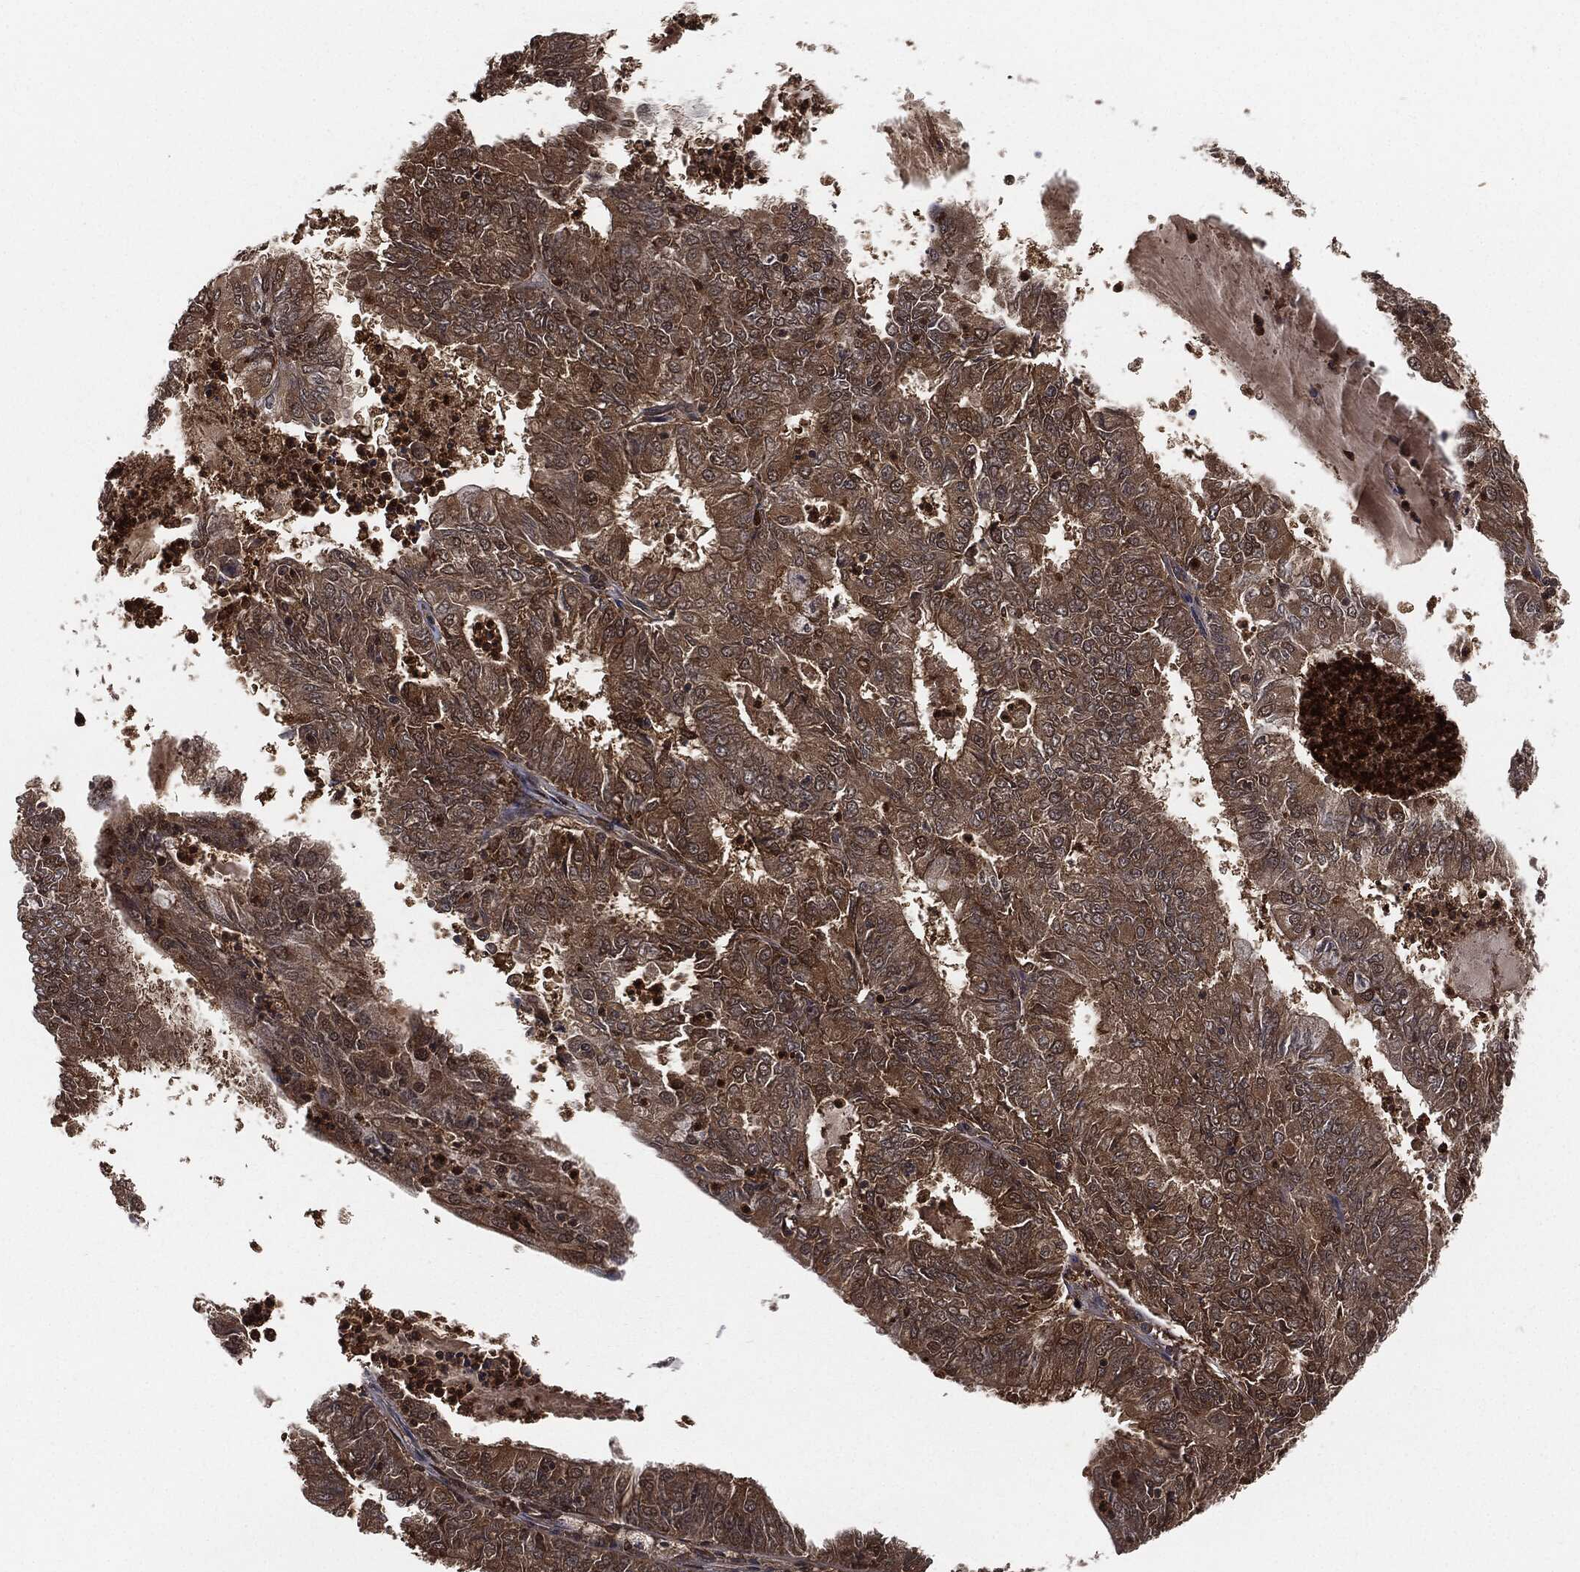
{"staining": {"intensity": "weak", "quantity": ">75%", "location": "cytoplasmic/membranous"}, "tissue": "endometrial cancer", "cell_type": "Tumor cells", "image_type": "cancer", "snomed": [{"axis": "morphology", "description": "Adenocarcinoma, NOS"}, {"axis": "topography", "description": "Endometrium"}], "caption": "Protein expression analysis of endometrial cancer (adenocarcinoma) exhibits weak cytoplasmic/membranous expression in about >75% of tumor cells.", "gene": "CAPRIN2", "patient": {"sex": "female", "age": 57}}